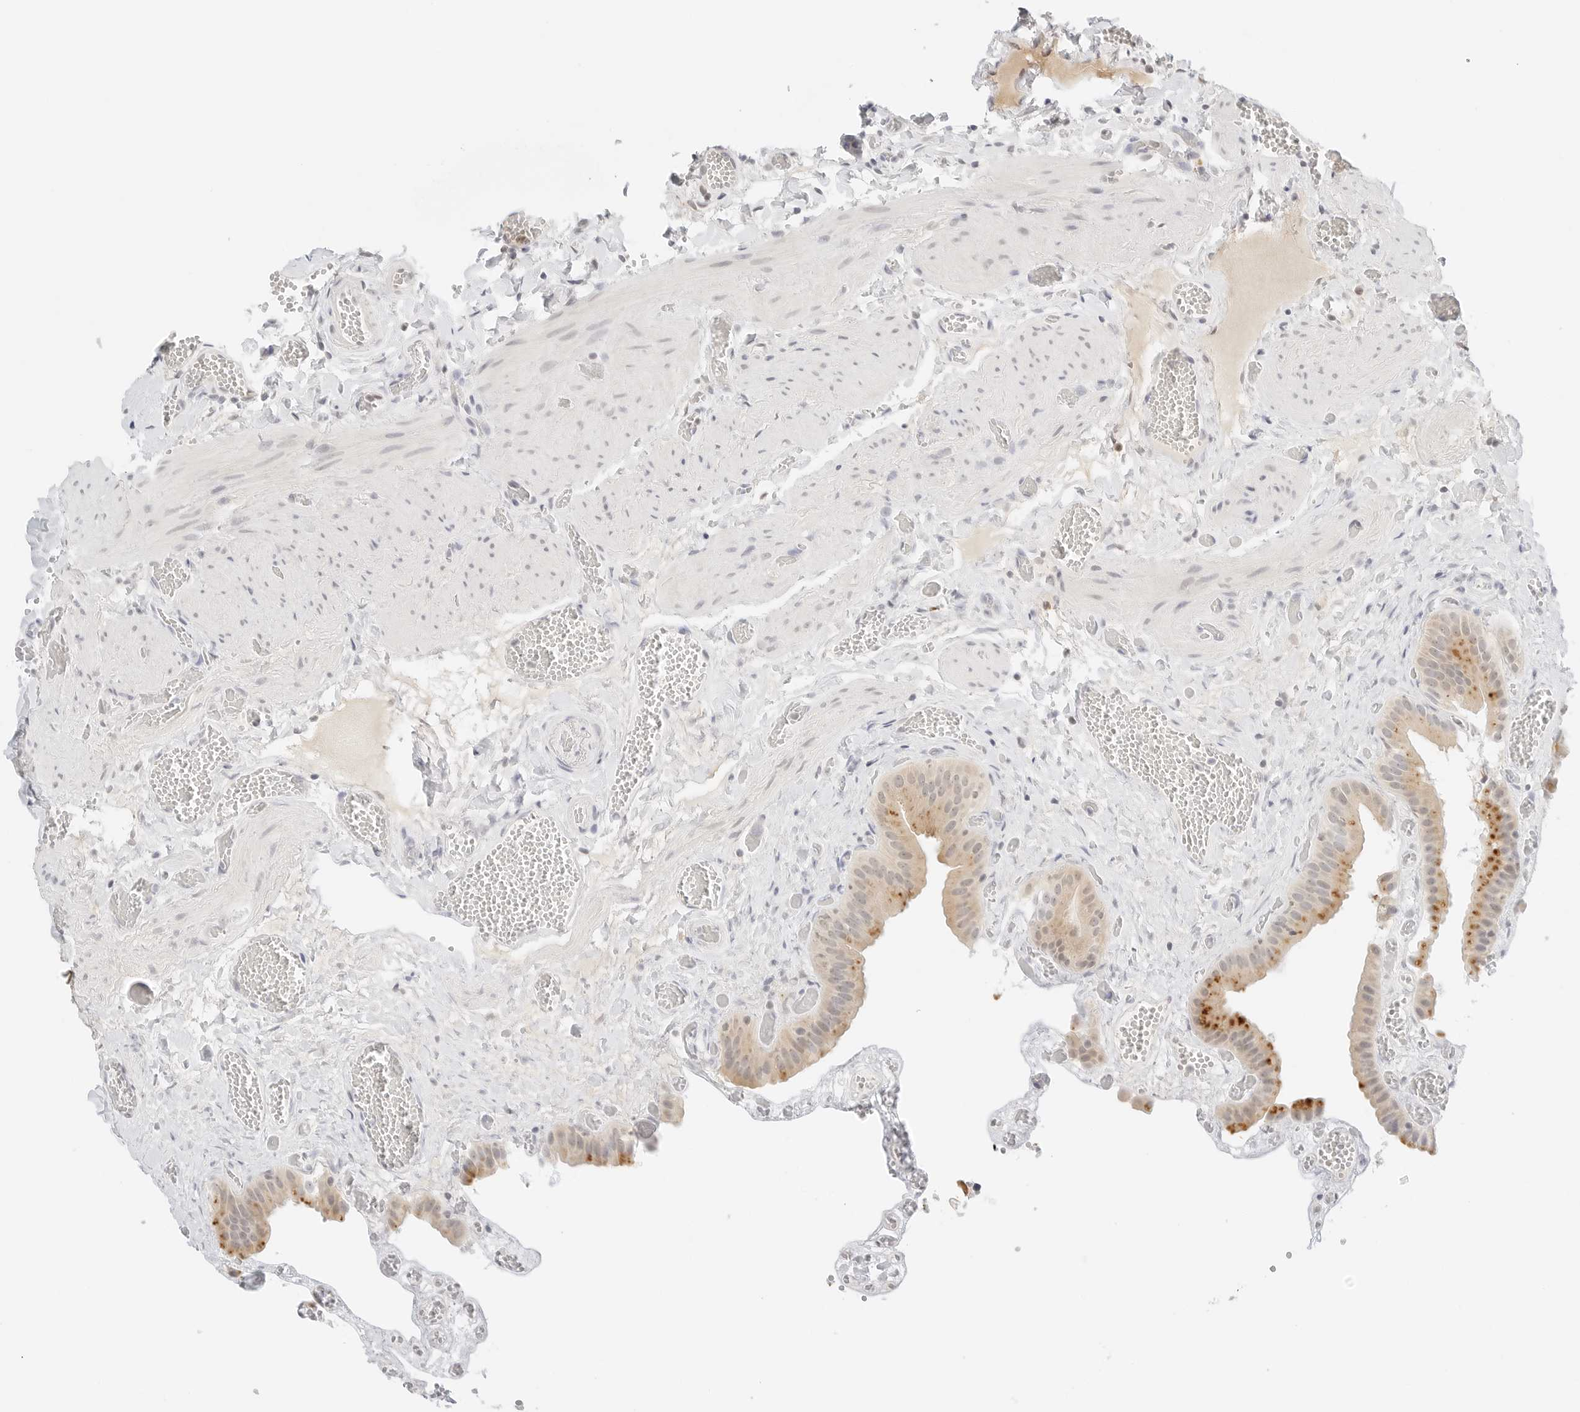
{"staining": {"intensity": "weak", "quantity": "25%-75%", "location": "cytoplasmic/membranous"}, "tissue": "gallbladder", "cell_type": "Glandular cells", "image_type": "normal", "snomed": [{"axis": "morphology", "description": "Normal tissue, NOS"}, {"axis": "topography", "description": "Gallbladder"}], "caption": "Gallbladder stained with IHC demonstrates weak cytoplasmic/membranous staining in about 25%-75% of glandular cells.", "gene": "NEO1", "patient": {"sex": "female", "age": 64}}